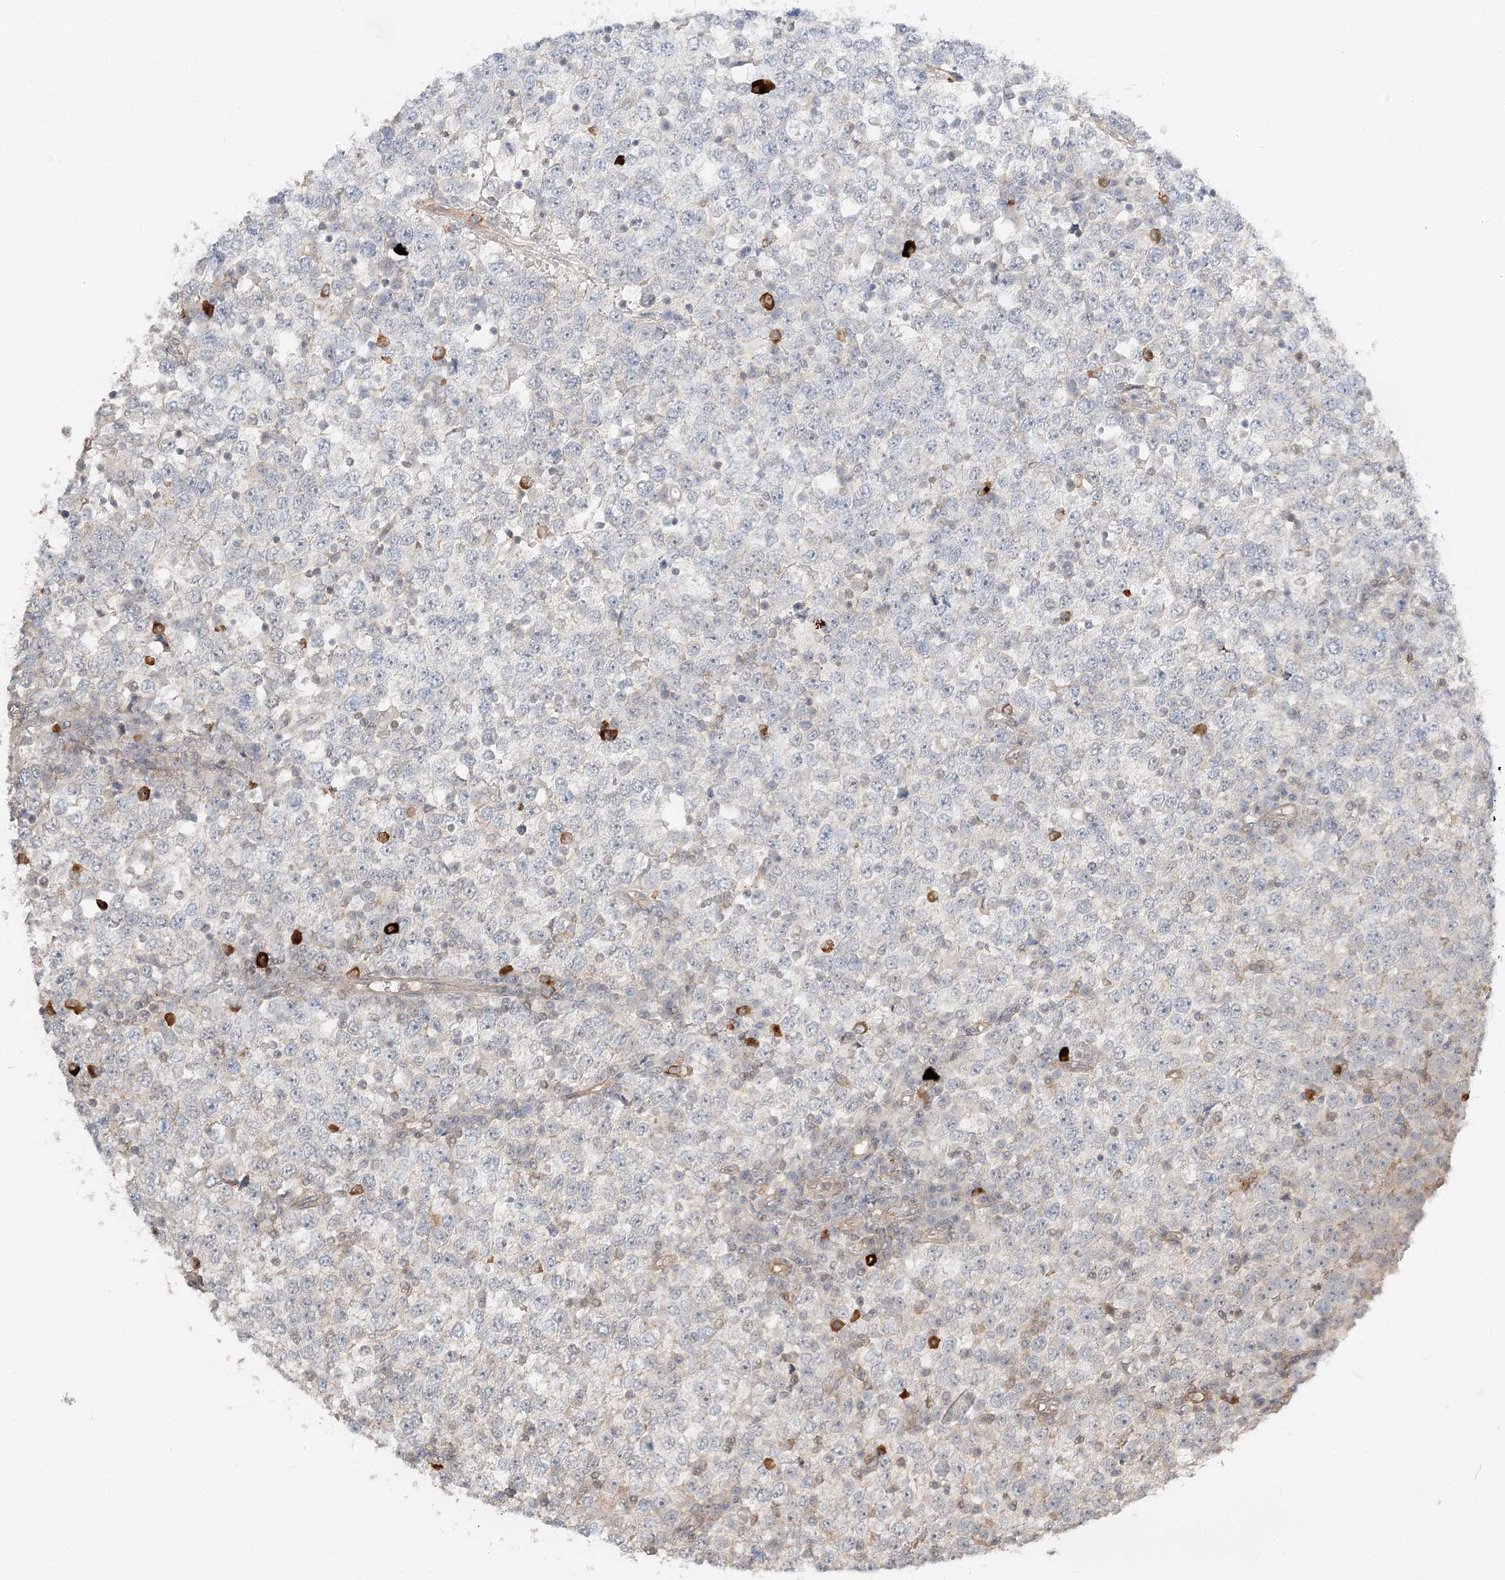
{"staining": {"intensity": "negative", "quantity": "none", "location": "none"}, "tissue": "testis cancer", "cell_type": "Tumor cells", "image_type": "cancer", "snomed": [{"axis": "morphology", "description": "Seminoma, NOS"}, {"axis": "topography", "description": "Testis"}], "caption": "There is no significant staining in tumor cells of testis cancer.", "gene": "GUCY2C", "patient": {"sex": "male", "age": 65}}